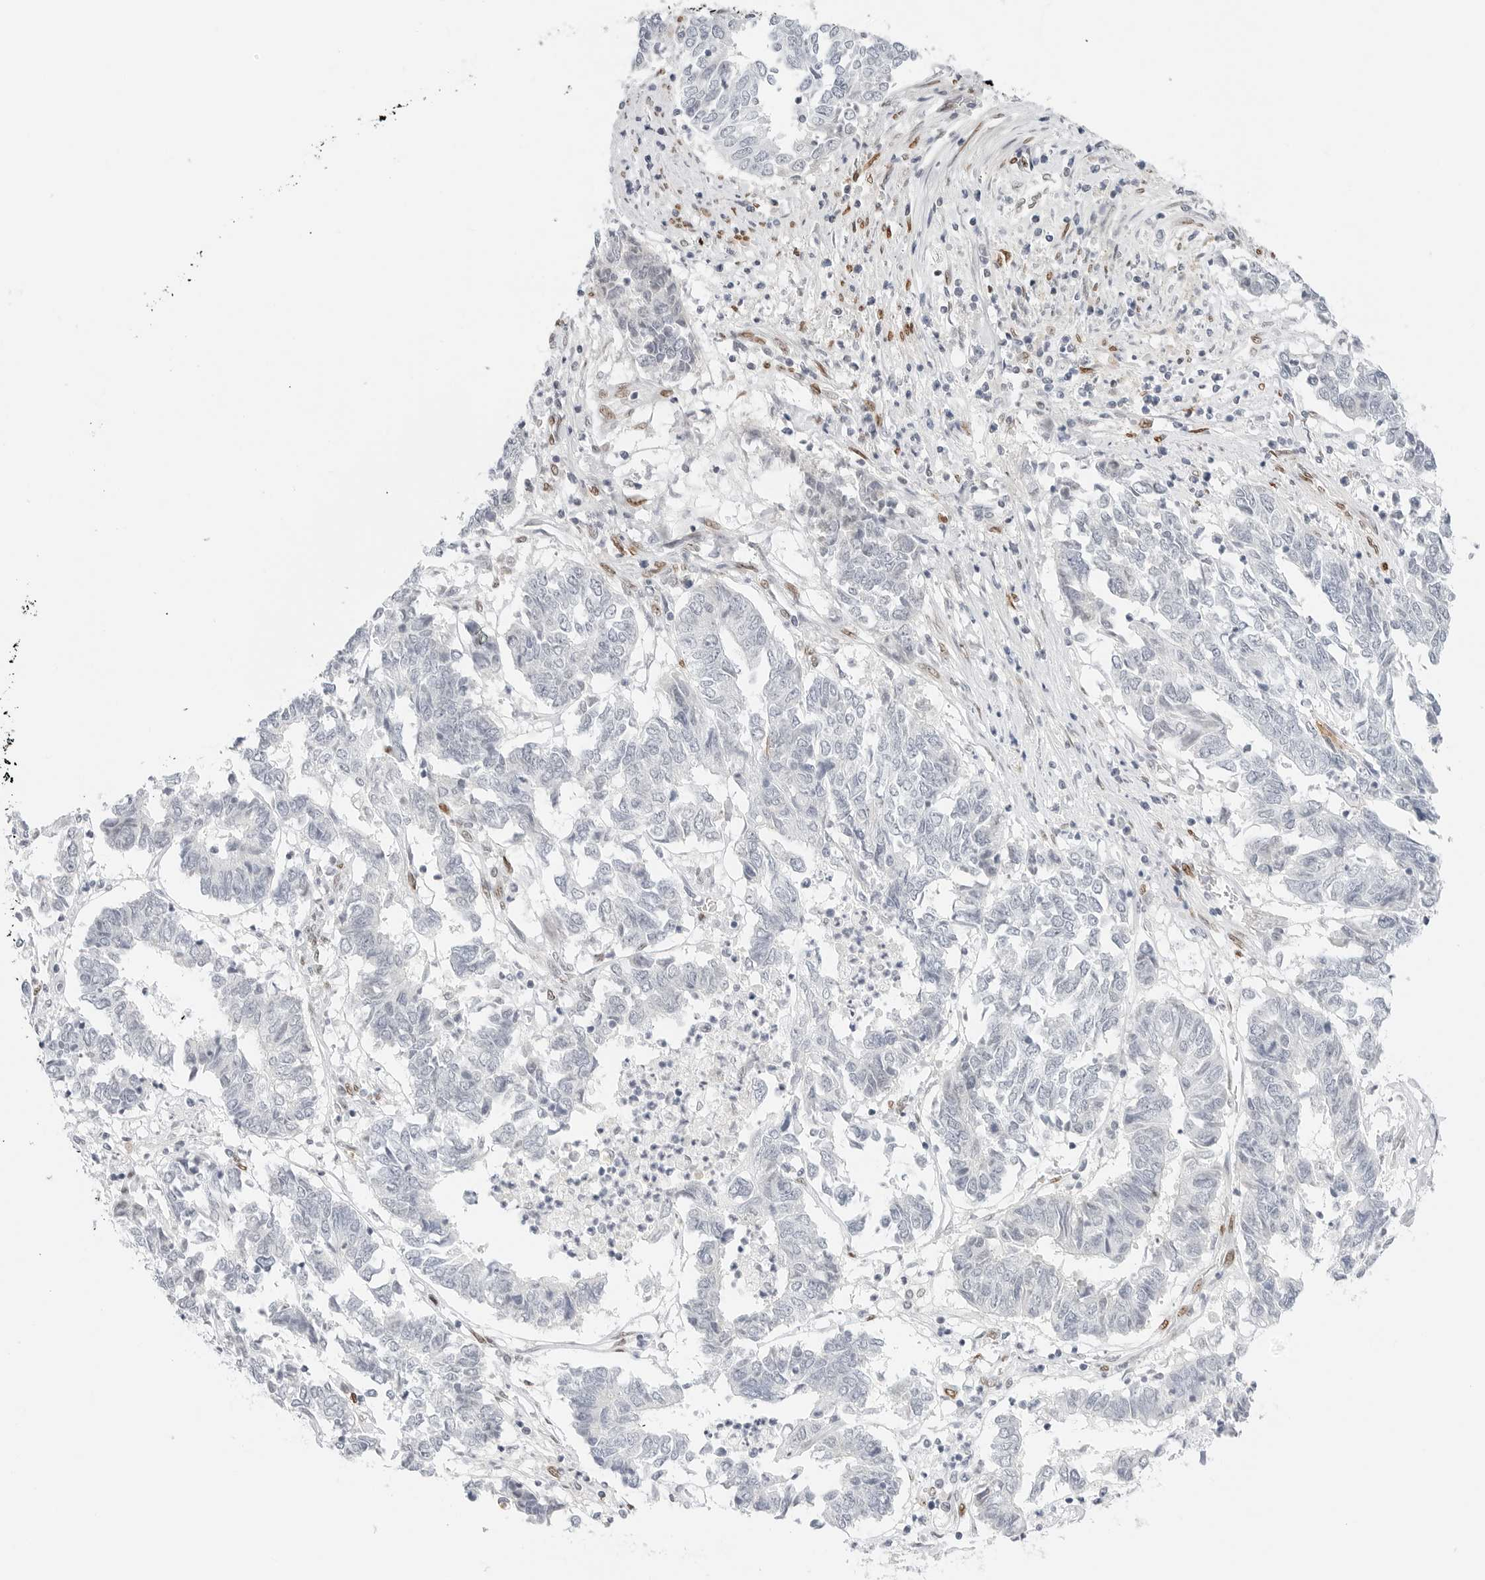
{"staining": {"intensity": "negative", "quantity": "none", "location": "none"}, "tissue": "endometrial cancer", "cell_type": "Tumor cells", "image_type": "cancer", "snomed": [{"axis": "morphology", "description": "Adenocarcinoma, NOS"}, {"axis": "topography", "description": "Endometrium"}], "caption": "This is an immunohistochemistry (IHC) image of human endometrial adenocarcinoma. There is no expression in tumor cells.", "gene": "SPIDR", "patient": {"sex": "female", "age": 80}}